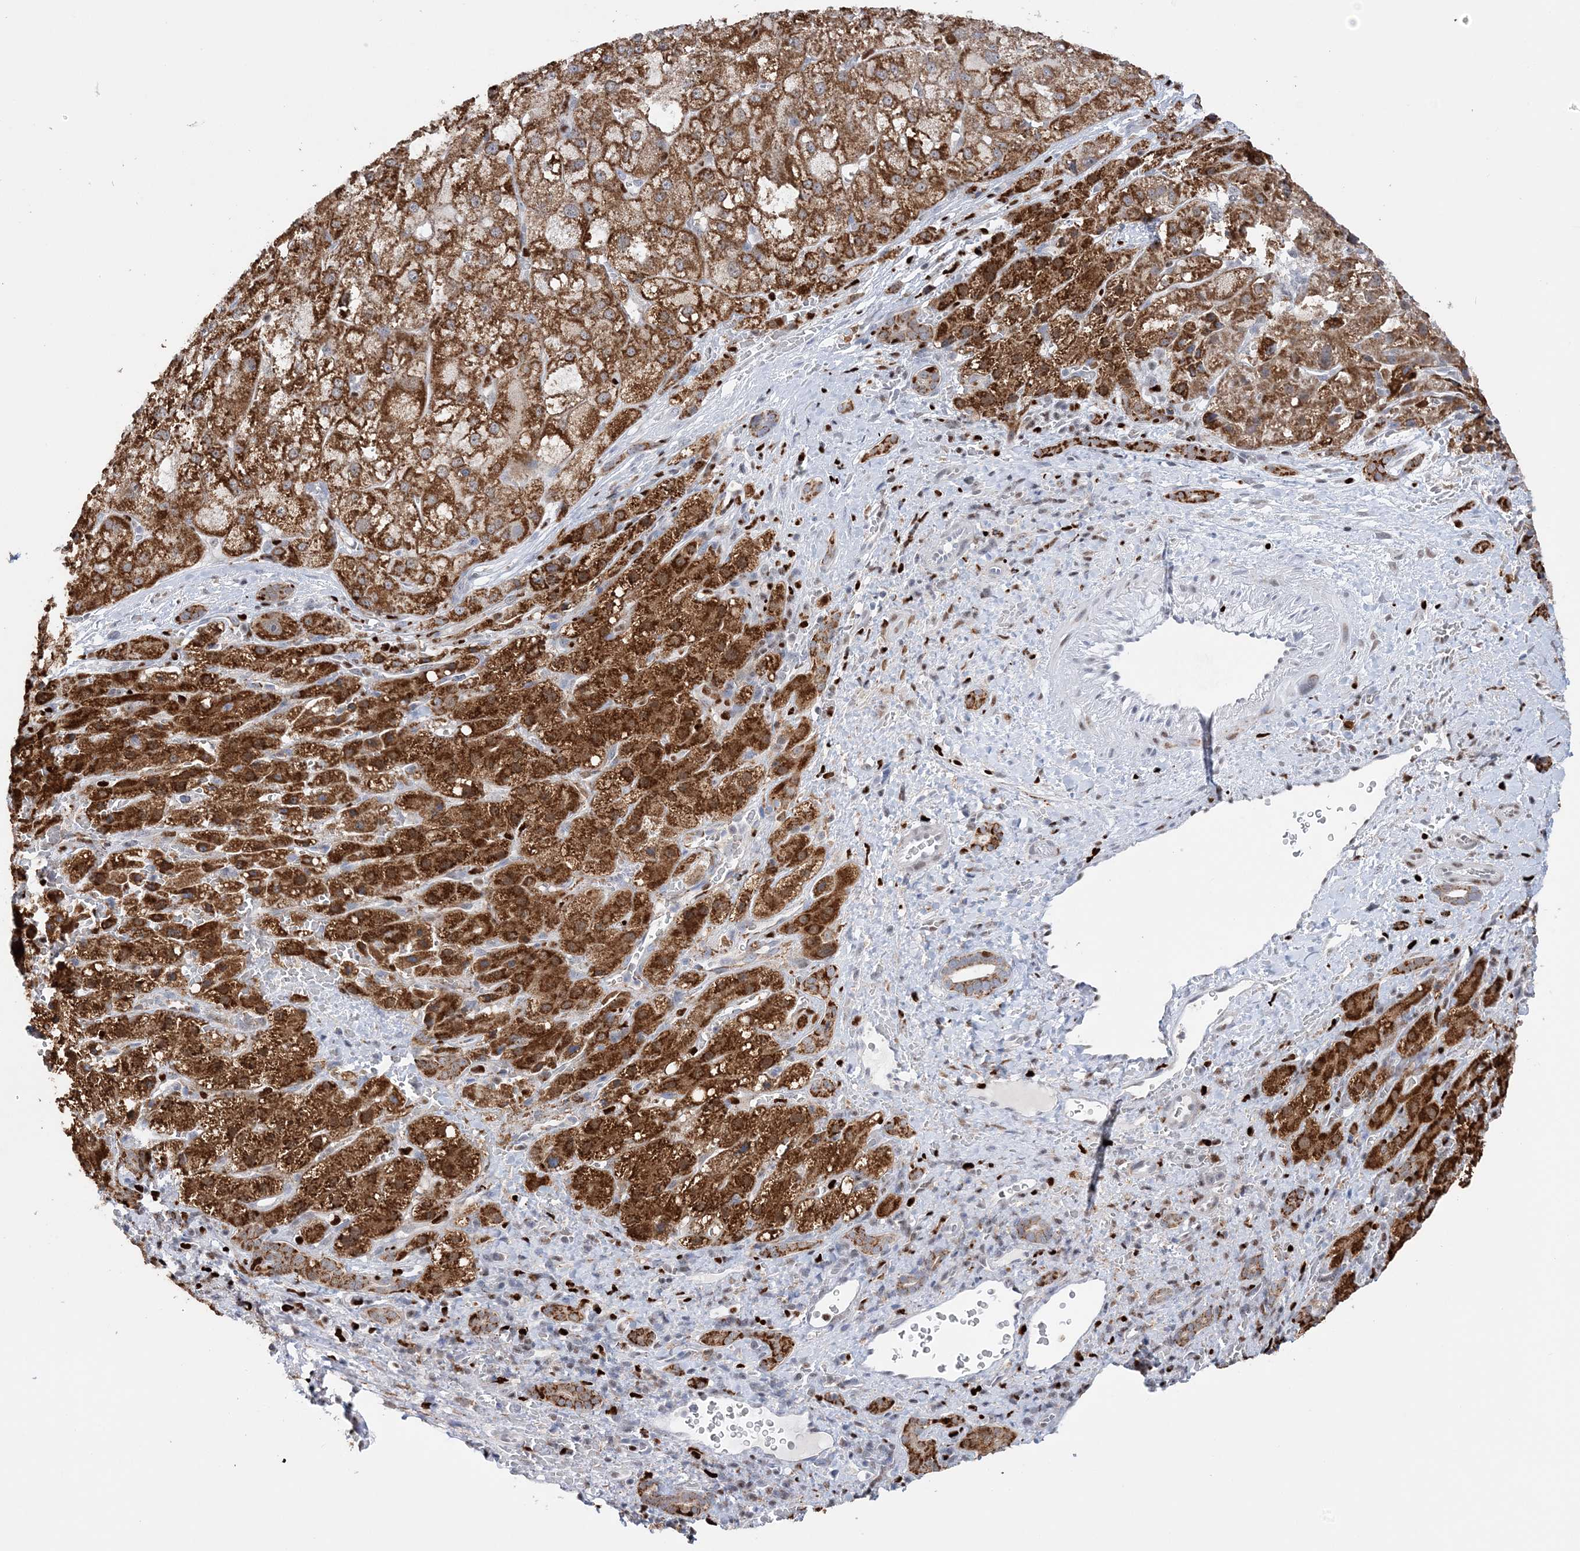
{"staining": {"intensity": "strong", "quantity": ">75%", "location": "cytoplasmic/membranous"}, "tissue": "liver cancer", "cell_type": "Tumor cells", "image_type": "cancer", "snomed": [{"axis": "morphology", "description": "Carcinoma, Hepatocellular, NOS"}, {"axis": "topography", "description": "Liver"}], "caption": "Hepatocellular carcinoma (liver) tissue displays strong cytoplasmic/membranous expression in approximately >75% of tumor cells, visualized by immunohistochemistry.", "gene": "NIT2", "patient": {"sex": "male", "age": 57}}